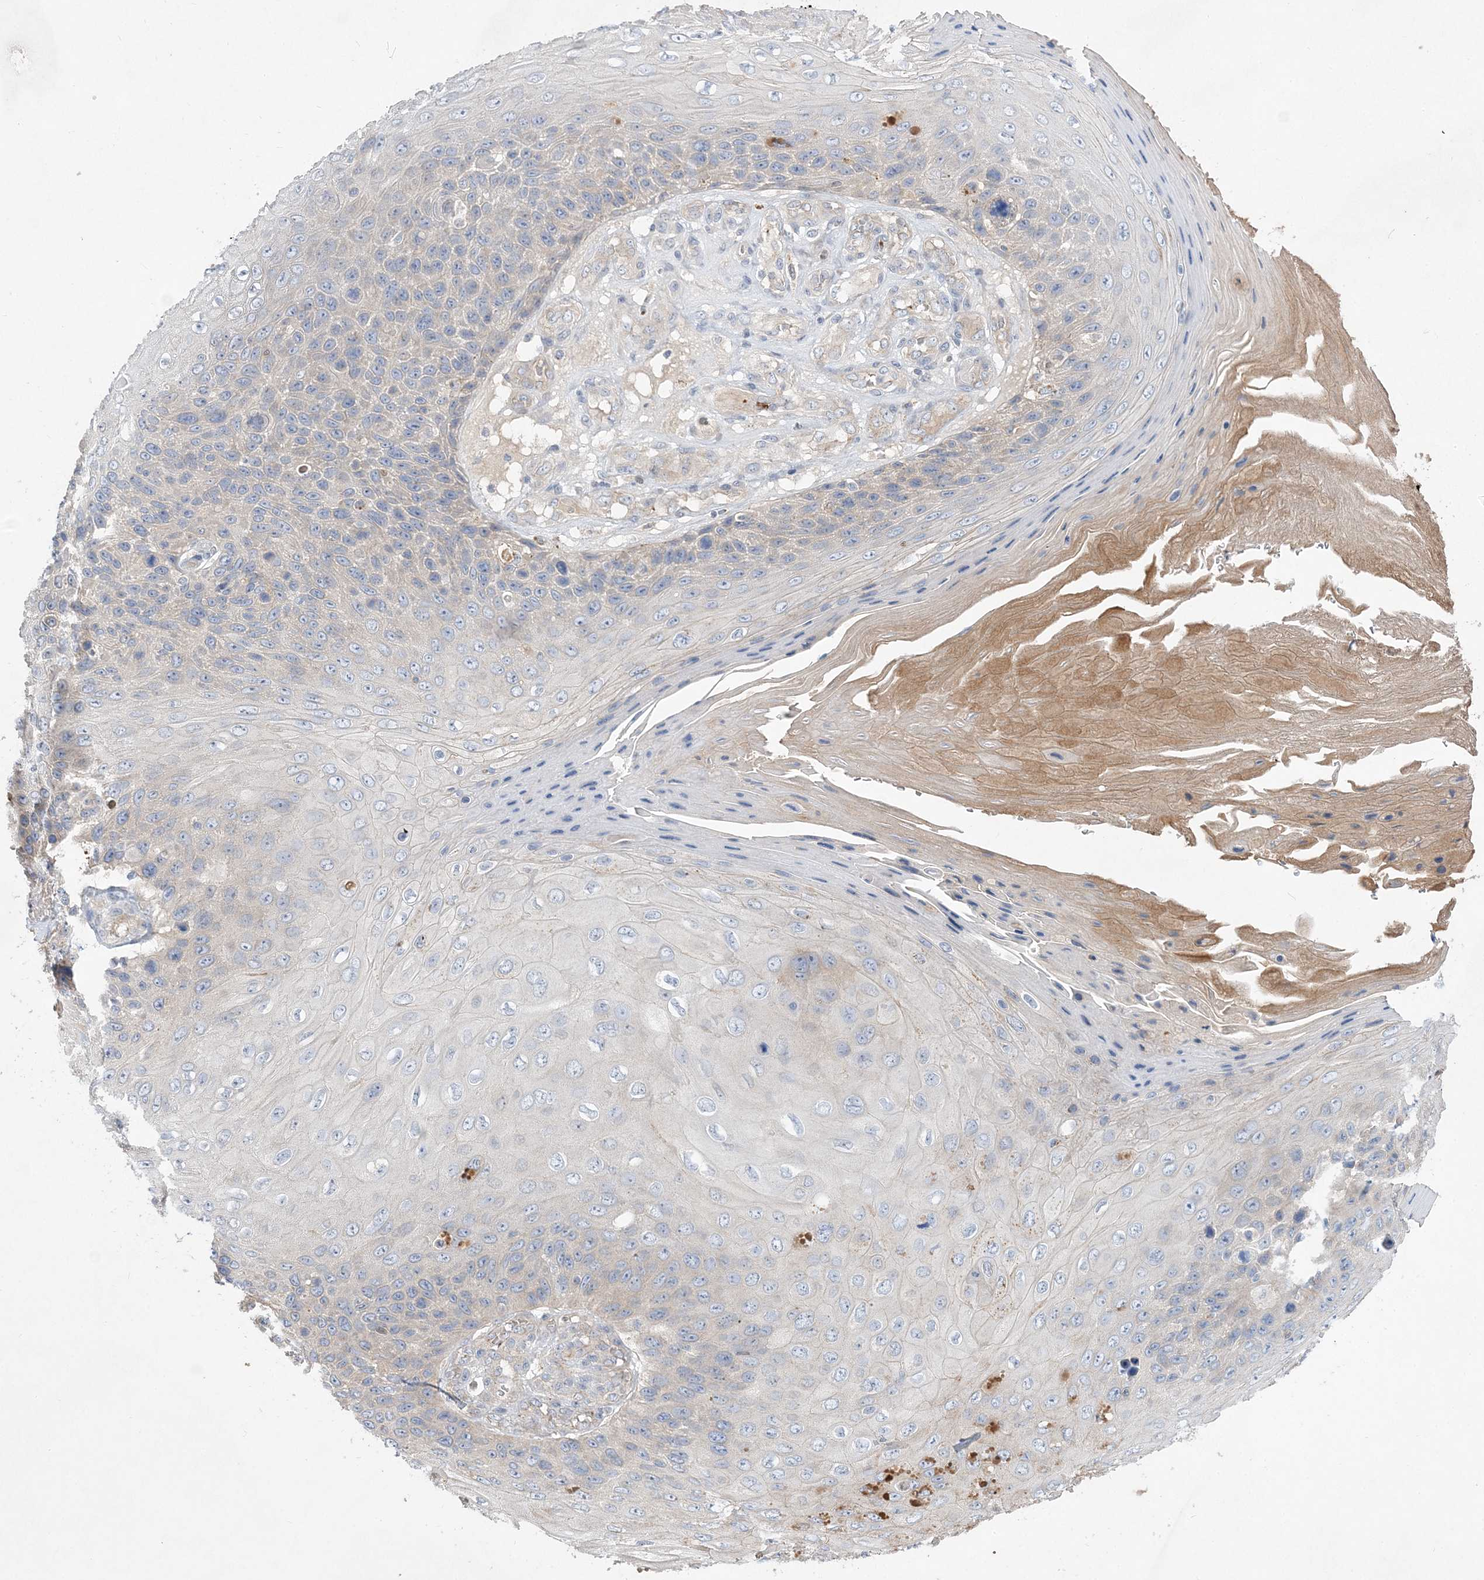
{"staining": {"intensity": "negative", "quantity": "none", "location": "none"}, "tissue": "skin cancer", "cell_type": "Tumor cells", "image_type": "cancer", "snomed": [{"axis": "morphology", "description": "Squamous cell carcinoma, NOS"}, {"axis": "topography", "description": "Skin"}], "caption": "Immunohistochemistry (IHC) micrograph of human skin cancer stained for a protein (brown), which shows no expression in tumor cells.", "gene": "ADCK2", "patient": {"sex": "female", "age": 88}}